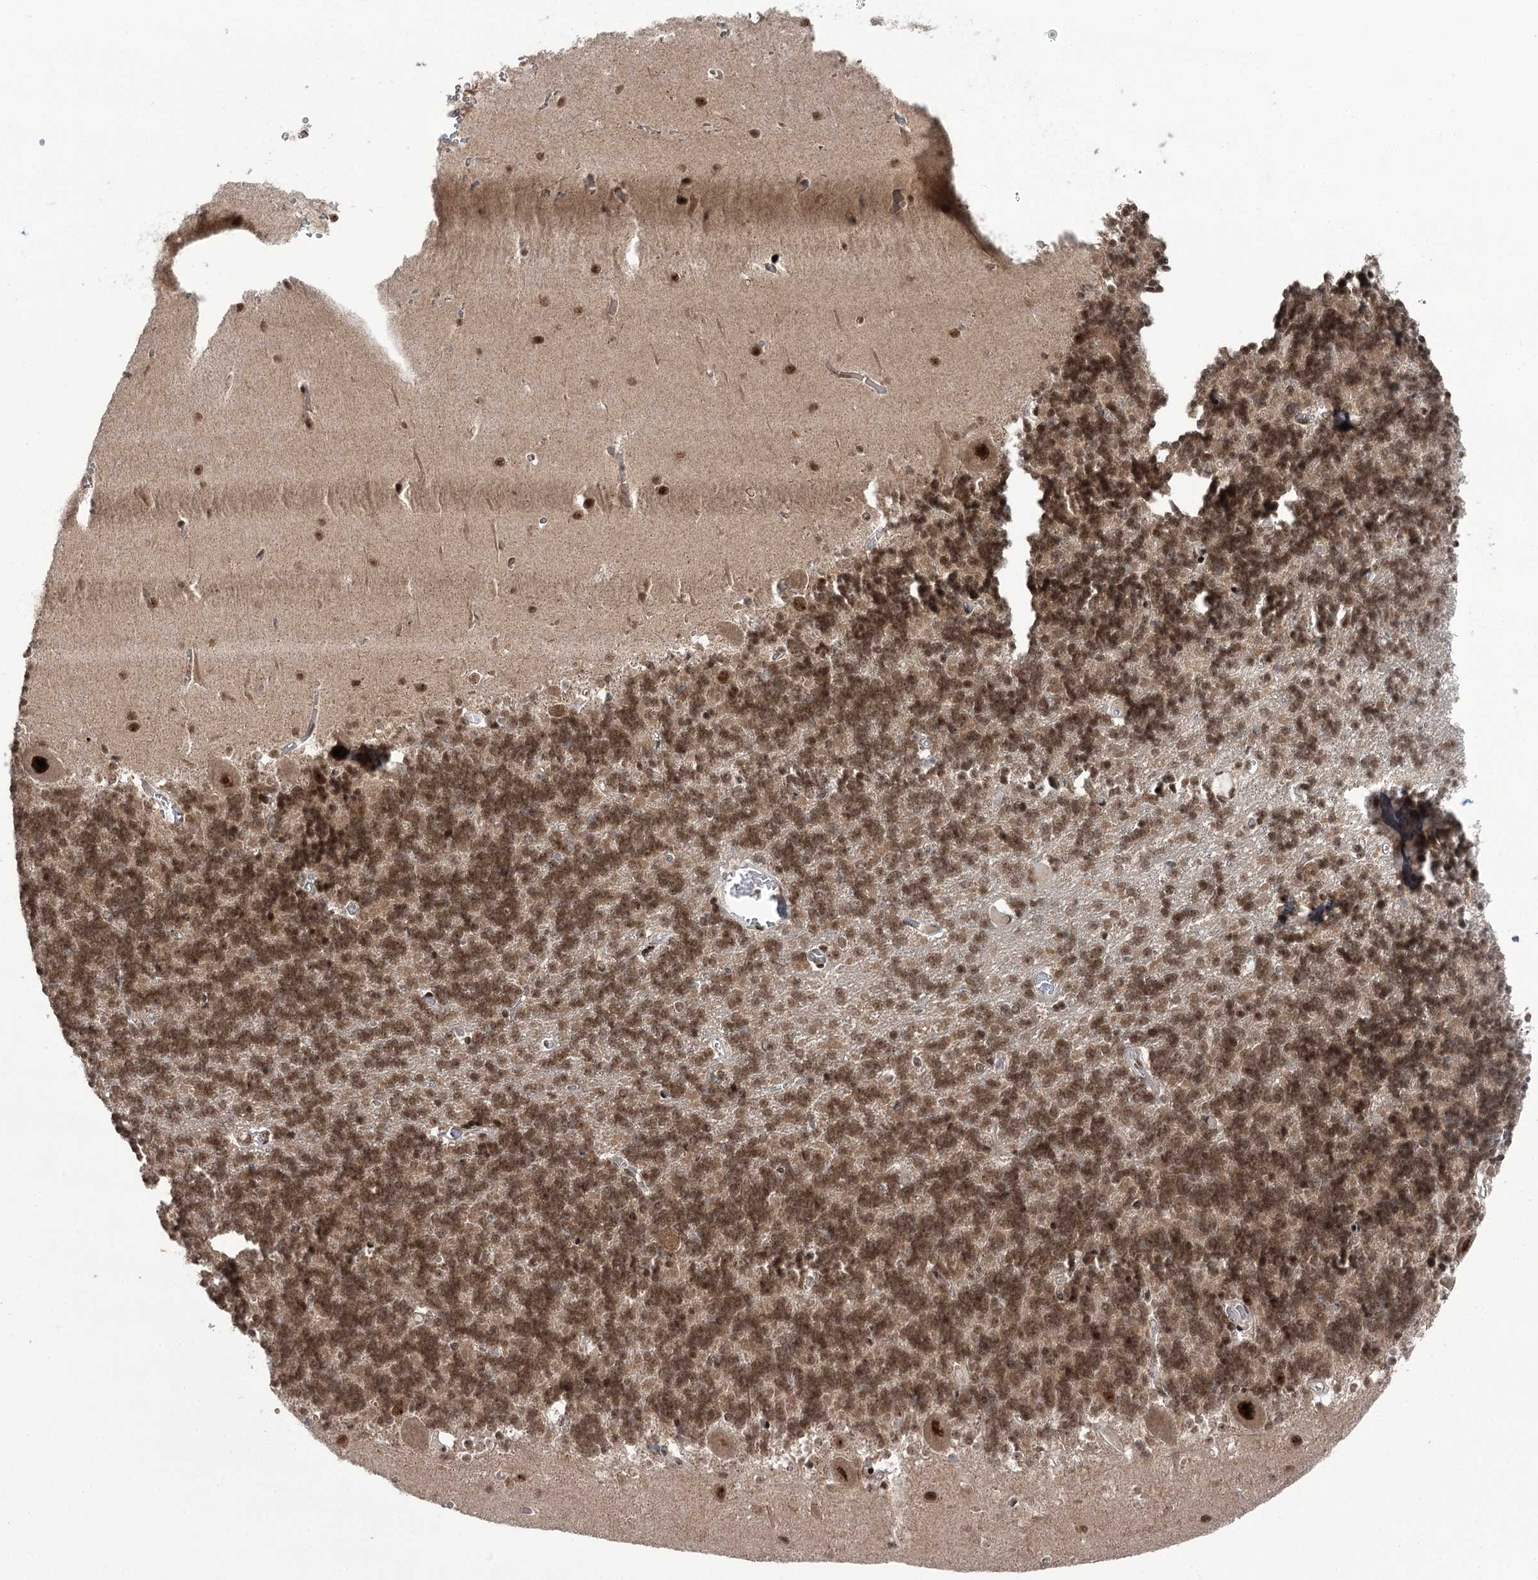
{"staining": {"intensity": "moderate", "quantity": ">75%", "location": "nuclear"}, "tissue": "cerebellum", "cell_type": "Cells in granular layer", "image_type": "normal", "snomed": [{"axis": "morphology", "description": "Normal tissue, NOS"}, {"axis": "topography", "description": "Cerebellum"}], "caption": "Benign cerebellum displays moderate nuclear expression in about >75% of cells in granular layer The protein of interest is stained brown, and the nuclei are stained in blue (DAB (3,3'-diaminobenzidine) IHC with brightfield microscopy, high magnification)..", "gene": "ERCC3", "patient": {"sex": "male", "age": 37}}